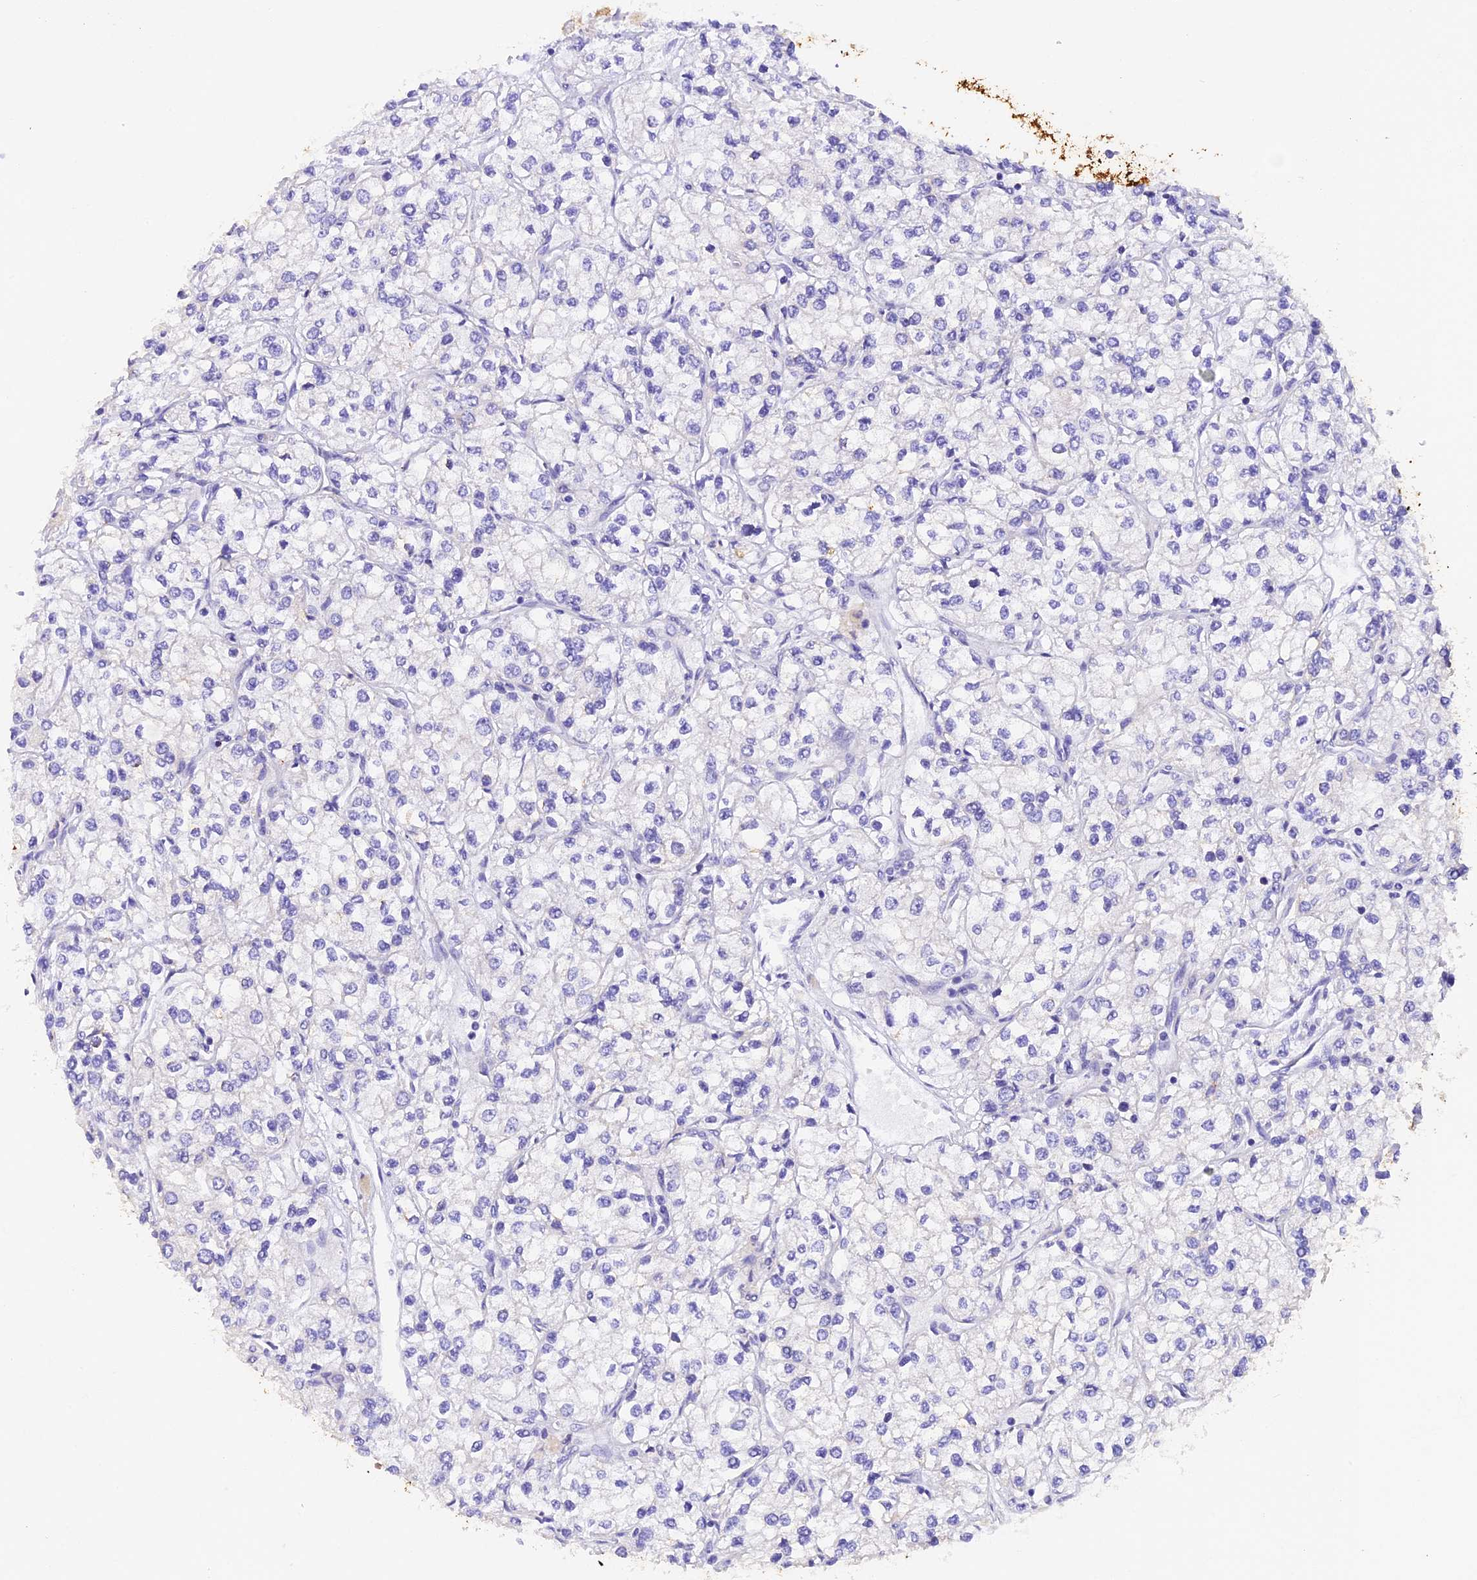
{"staining": {"intensity": "negative", "quantity": "none", "location": "none"}, "tissue": "renal cancer", "cell_type": "Tumor cells", "image_type": "cancer", "snomed": [{"axis": "morphology", "description": "Adenocarcinoma, NOS"}, {"axis": "topography", "description": "Kidney"}], "caption": "Renal cancer (adenocarcinoma) stained for a protein using immunohistochemistry shows no staining tumor cells.", "gene": "PKIA", "patient": {"sex": "male", "age": 80}}